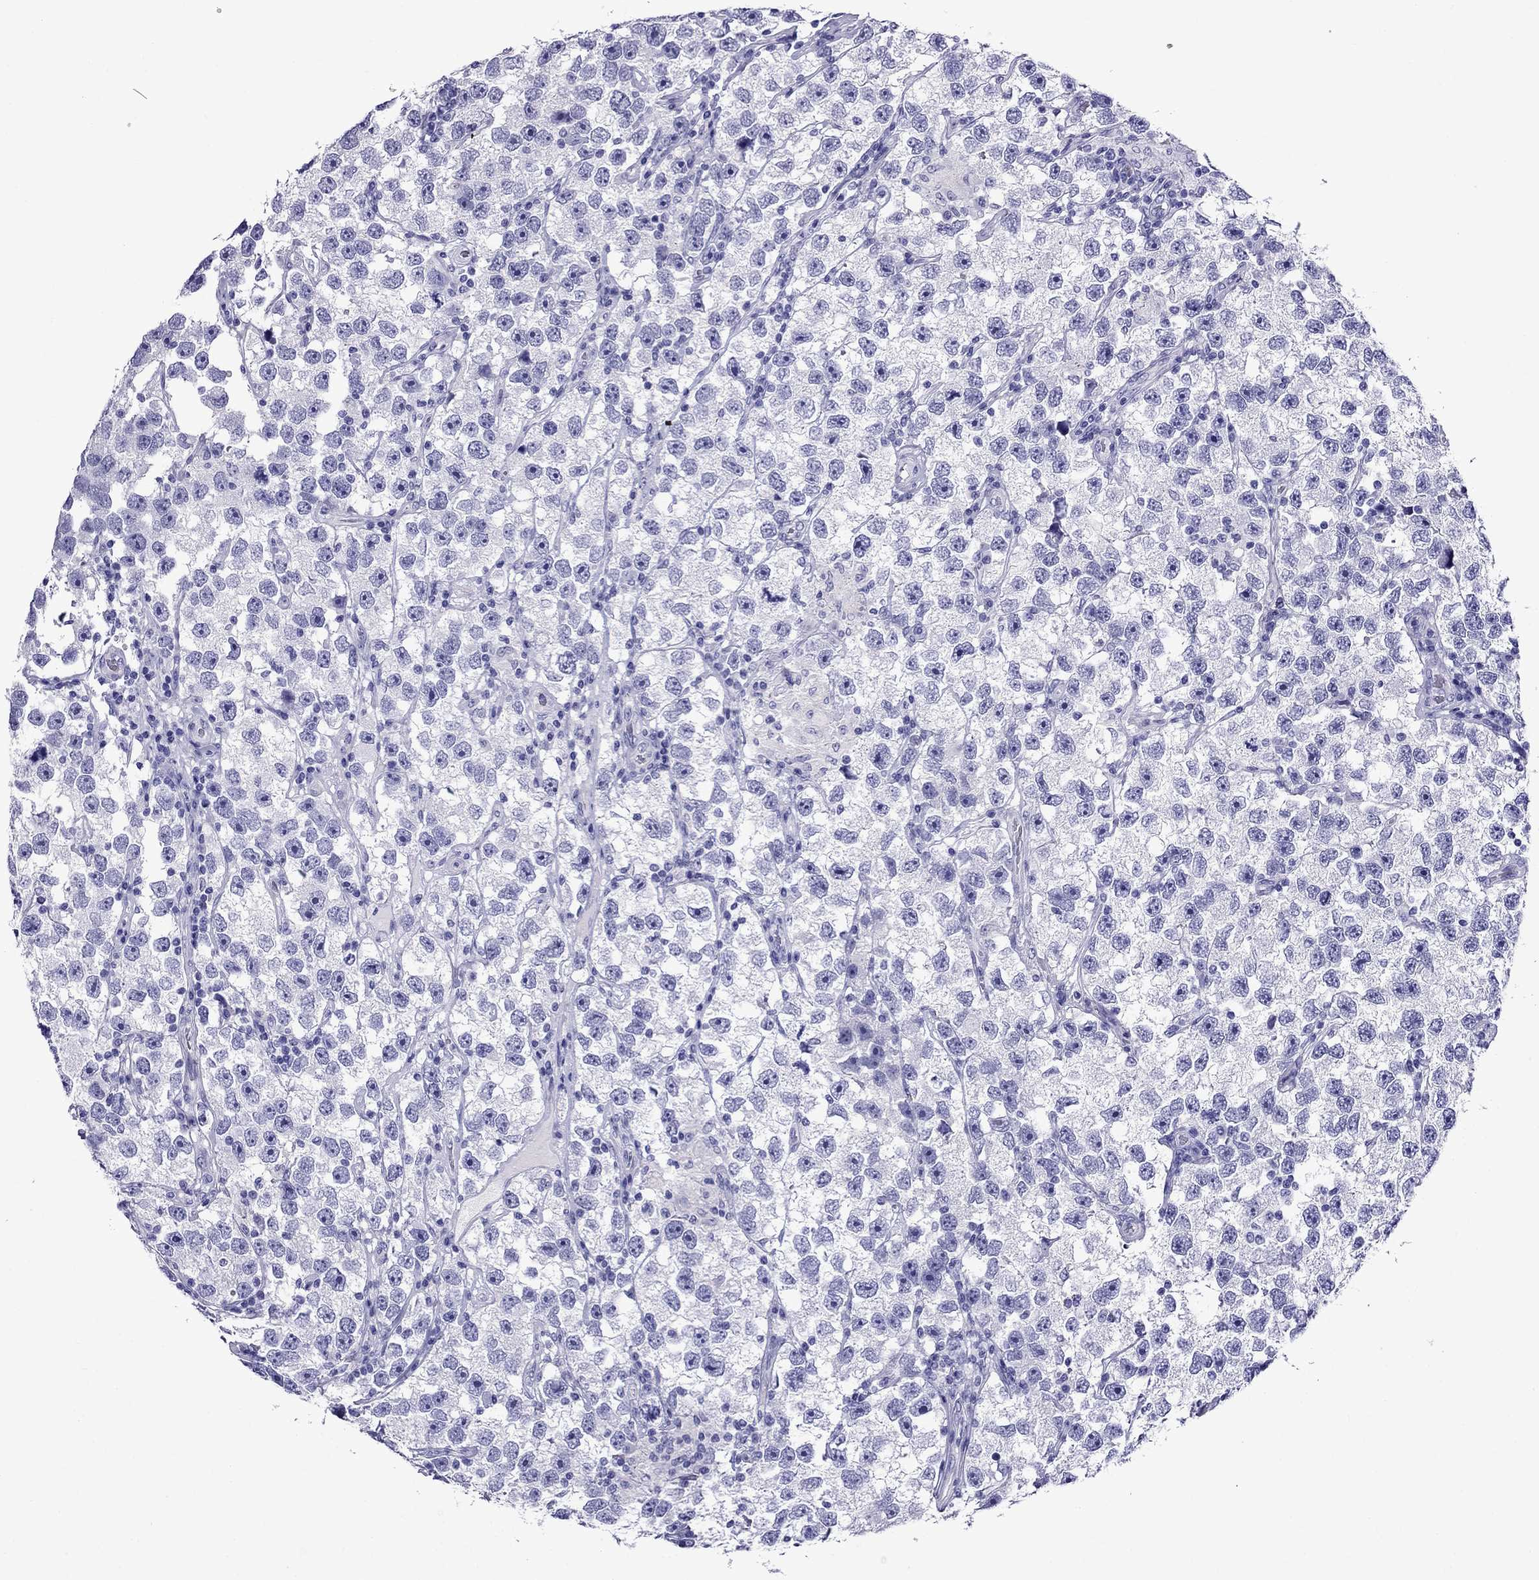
{"staining": {"intensity": "negative", "quantity": "none", "location": "none"}, "tissue": "testis cancer", "cell_type": "Tumor cells", "image_type": "cancer", "snomed": [{"axis": "morphology", "description": "Seminoma, NOS"}, {"axis": "topography", "description": "Testis"}], "caption": "The immunohistochemistry histopathology image has no significant staining in tumor cells of testis seminoma tissue.", "gene": "CRYBA1", "patient": {"sex": "male", "age": 26}}